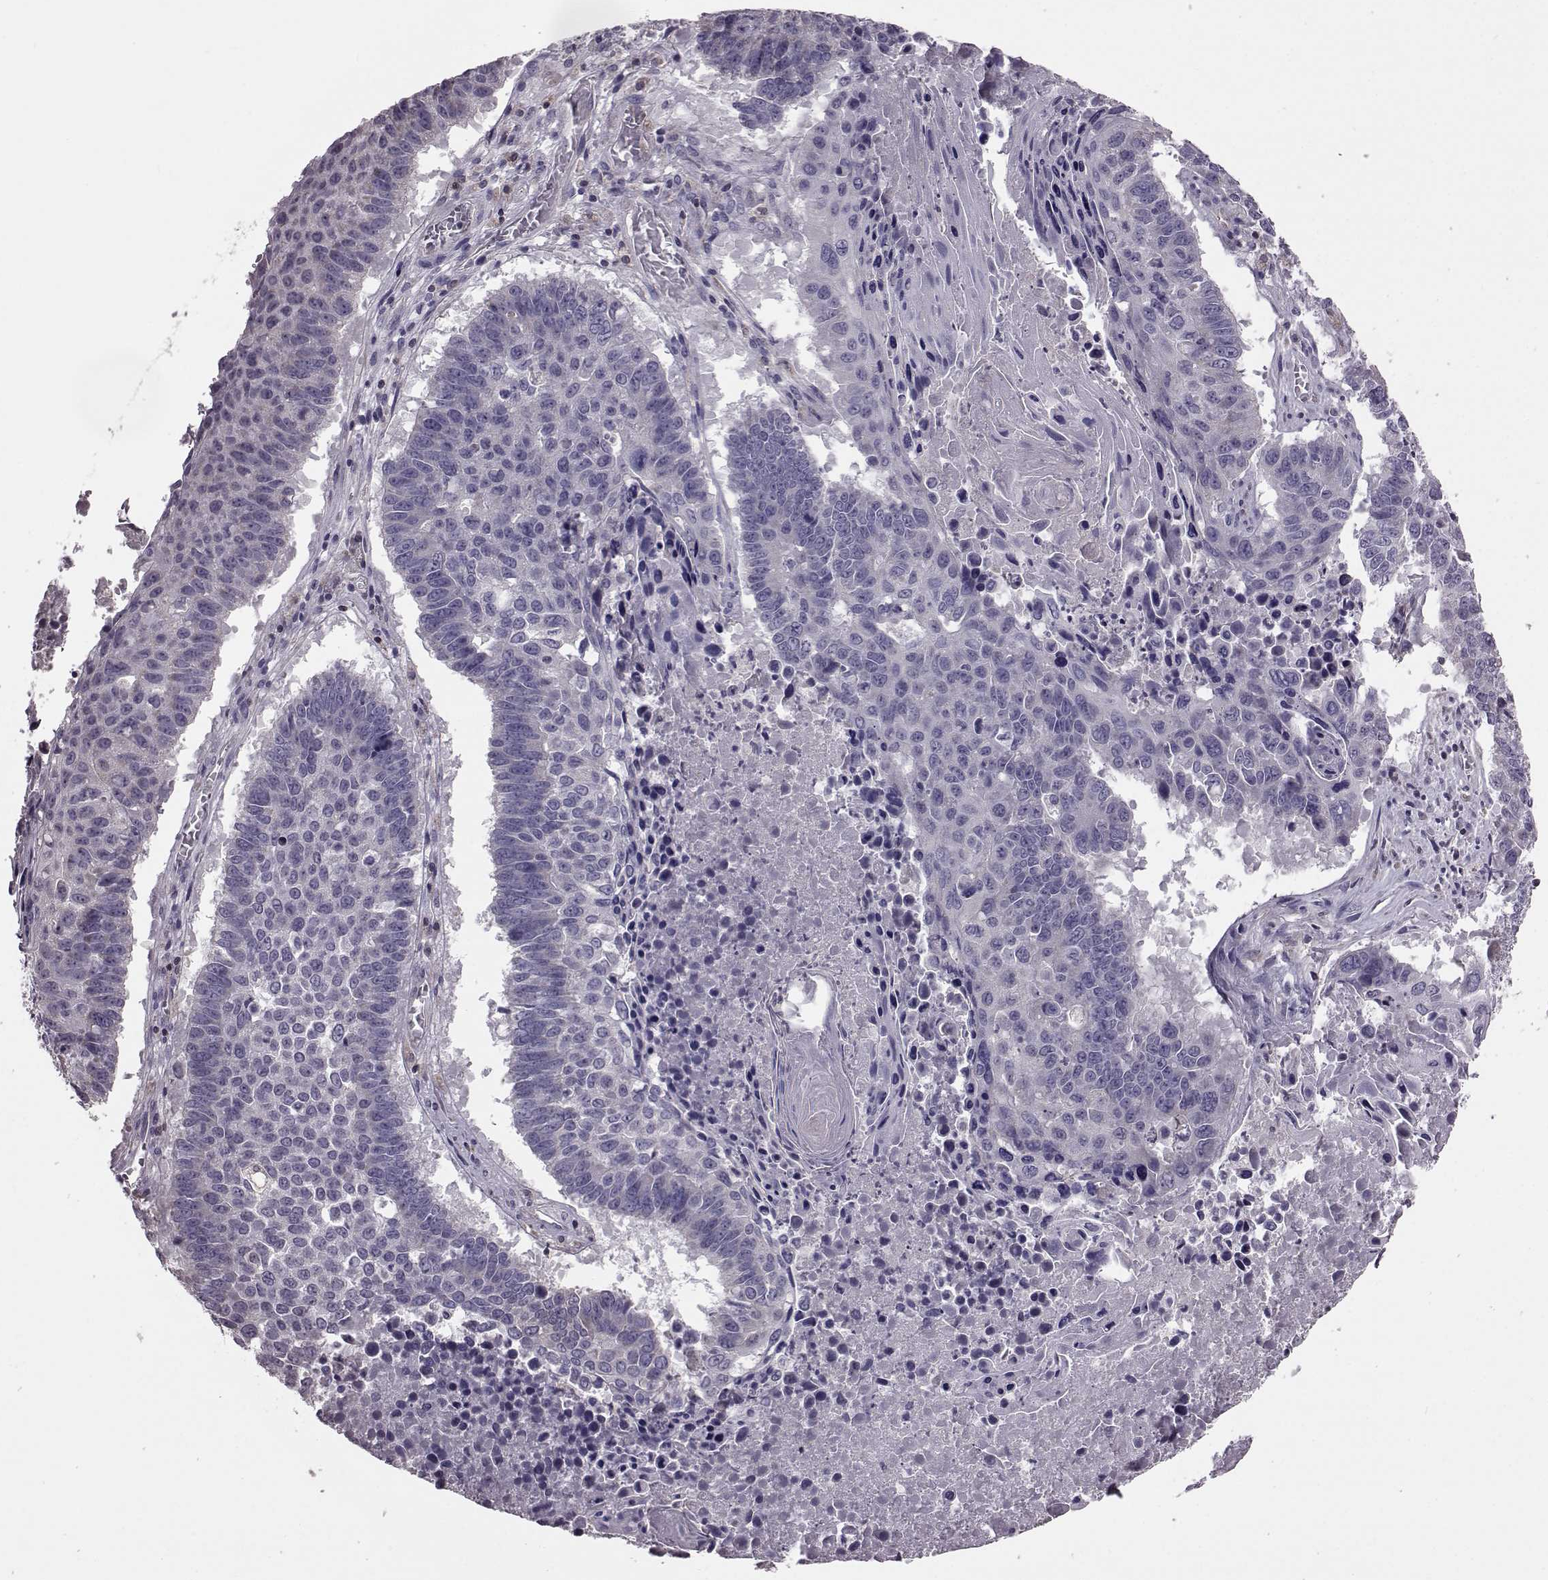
{"staining": {"intensity": "negative", "quantity": "none", "location": "none"}, "tissue": "lung cancer", "cell_type": "Tumor cells", "image_type": "cancer", "snomed": [{"axis": "morphology", "description": "Squamous cell carcinoma, NOS"}, {"axis": "topography", "description": "Lung"}], "caption": "Protein analysis of lung squamous cell carcinoma shows no significant positivity in tumor cells.", "gene": "CDC42SE1", "patient": {"sex": "male", "age": 73}}